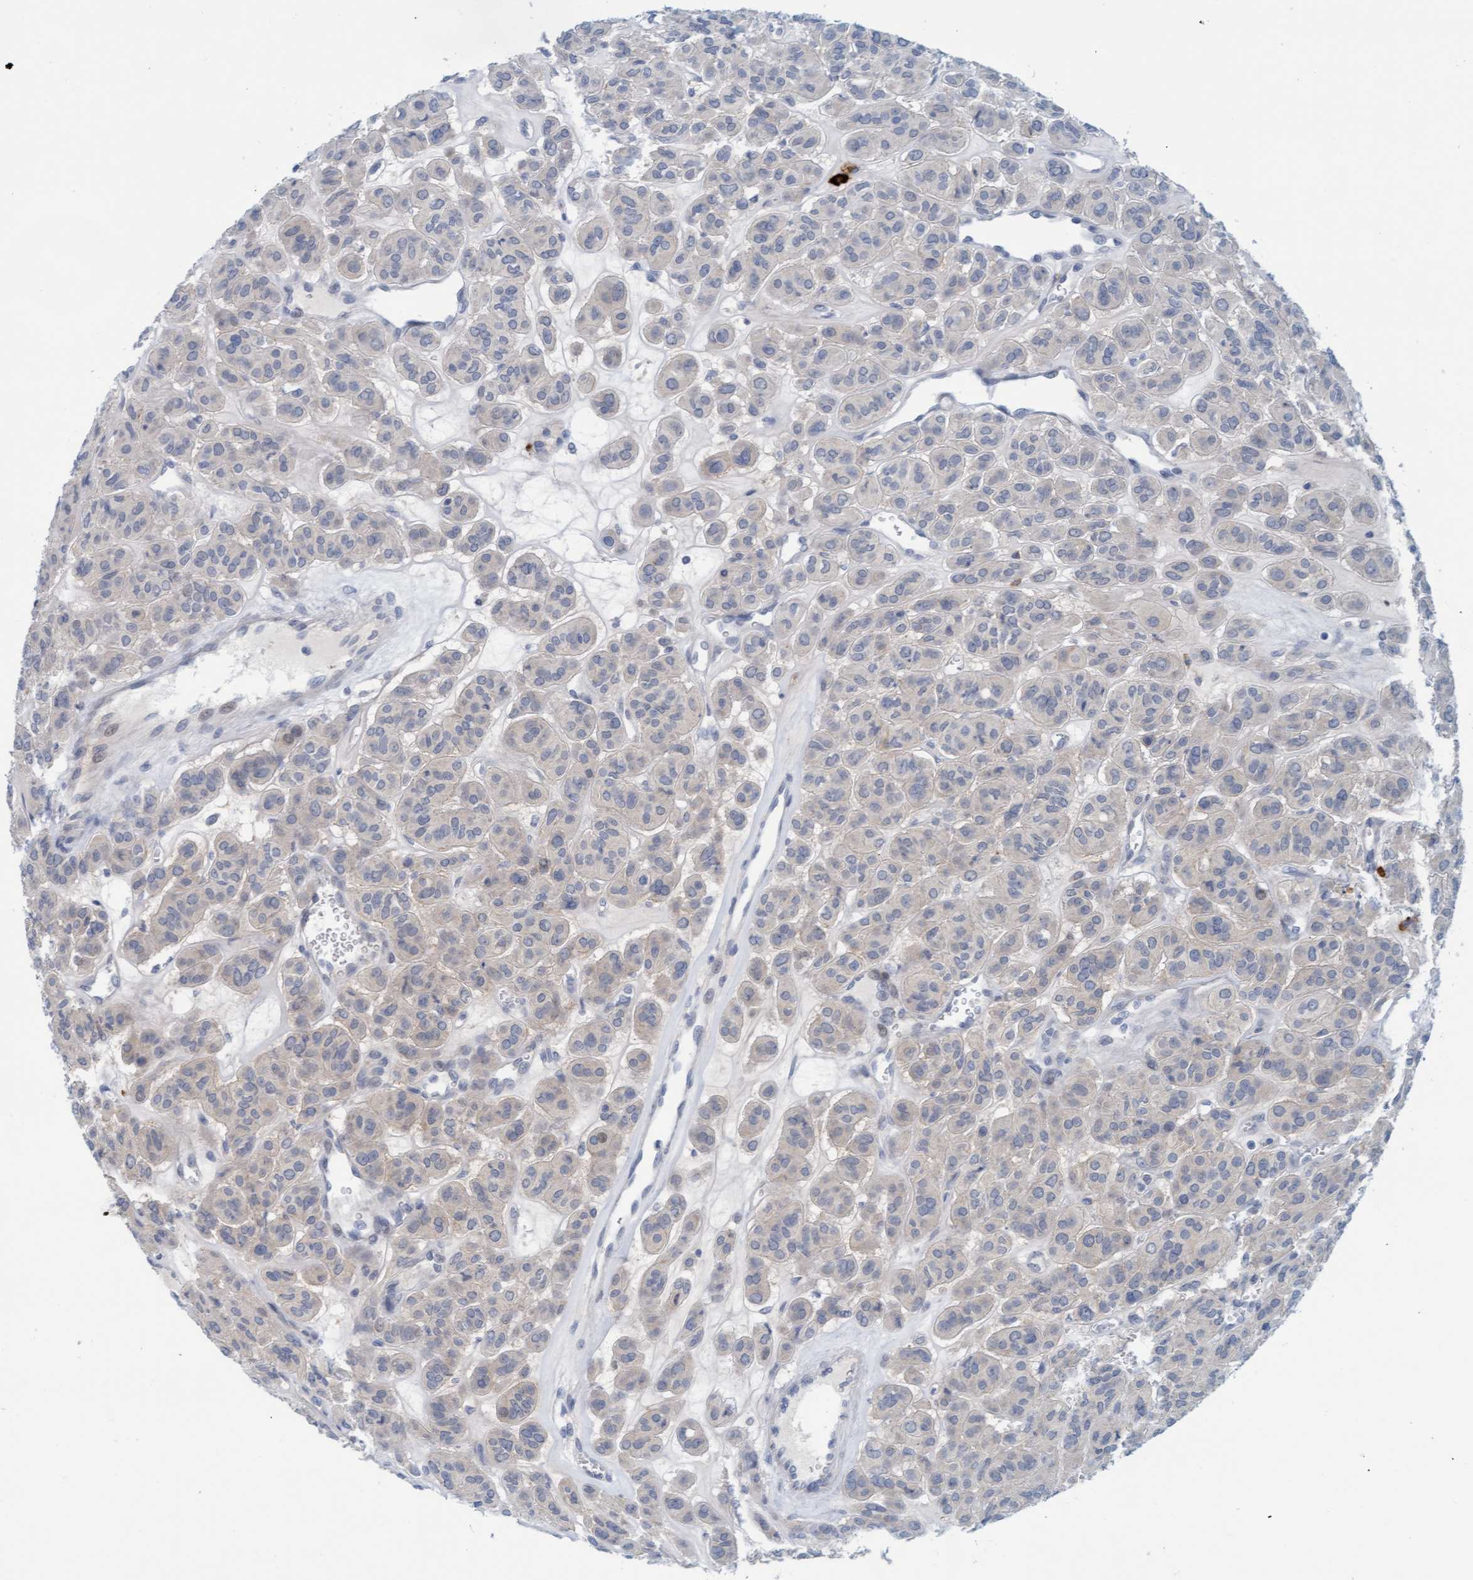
{"staining": {"intensity": "negative", "quantity": "none", "location": "none"}, "tissue": "thyroid cancer", "cell_type": "Tumor cells", "image_type": "cancer", "snomed": [{"axis": "morphology", "description": "Follicular adenoma carcinoma, NOS"}, {"axis": "topography", "description": "Thyroid gland"}], "caption": "Immunohistochemistry histopathology image of neoplastic tissue: thyroid cancer stained with DAB shows no significant protein staining in tumor cells.", "gene": "CPA3", "patient": {"sex": "female", "age": 71}}